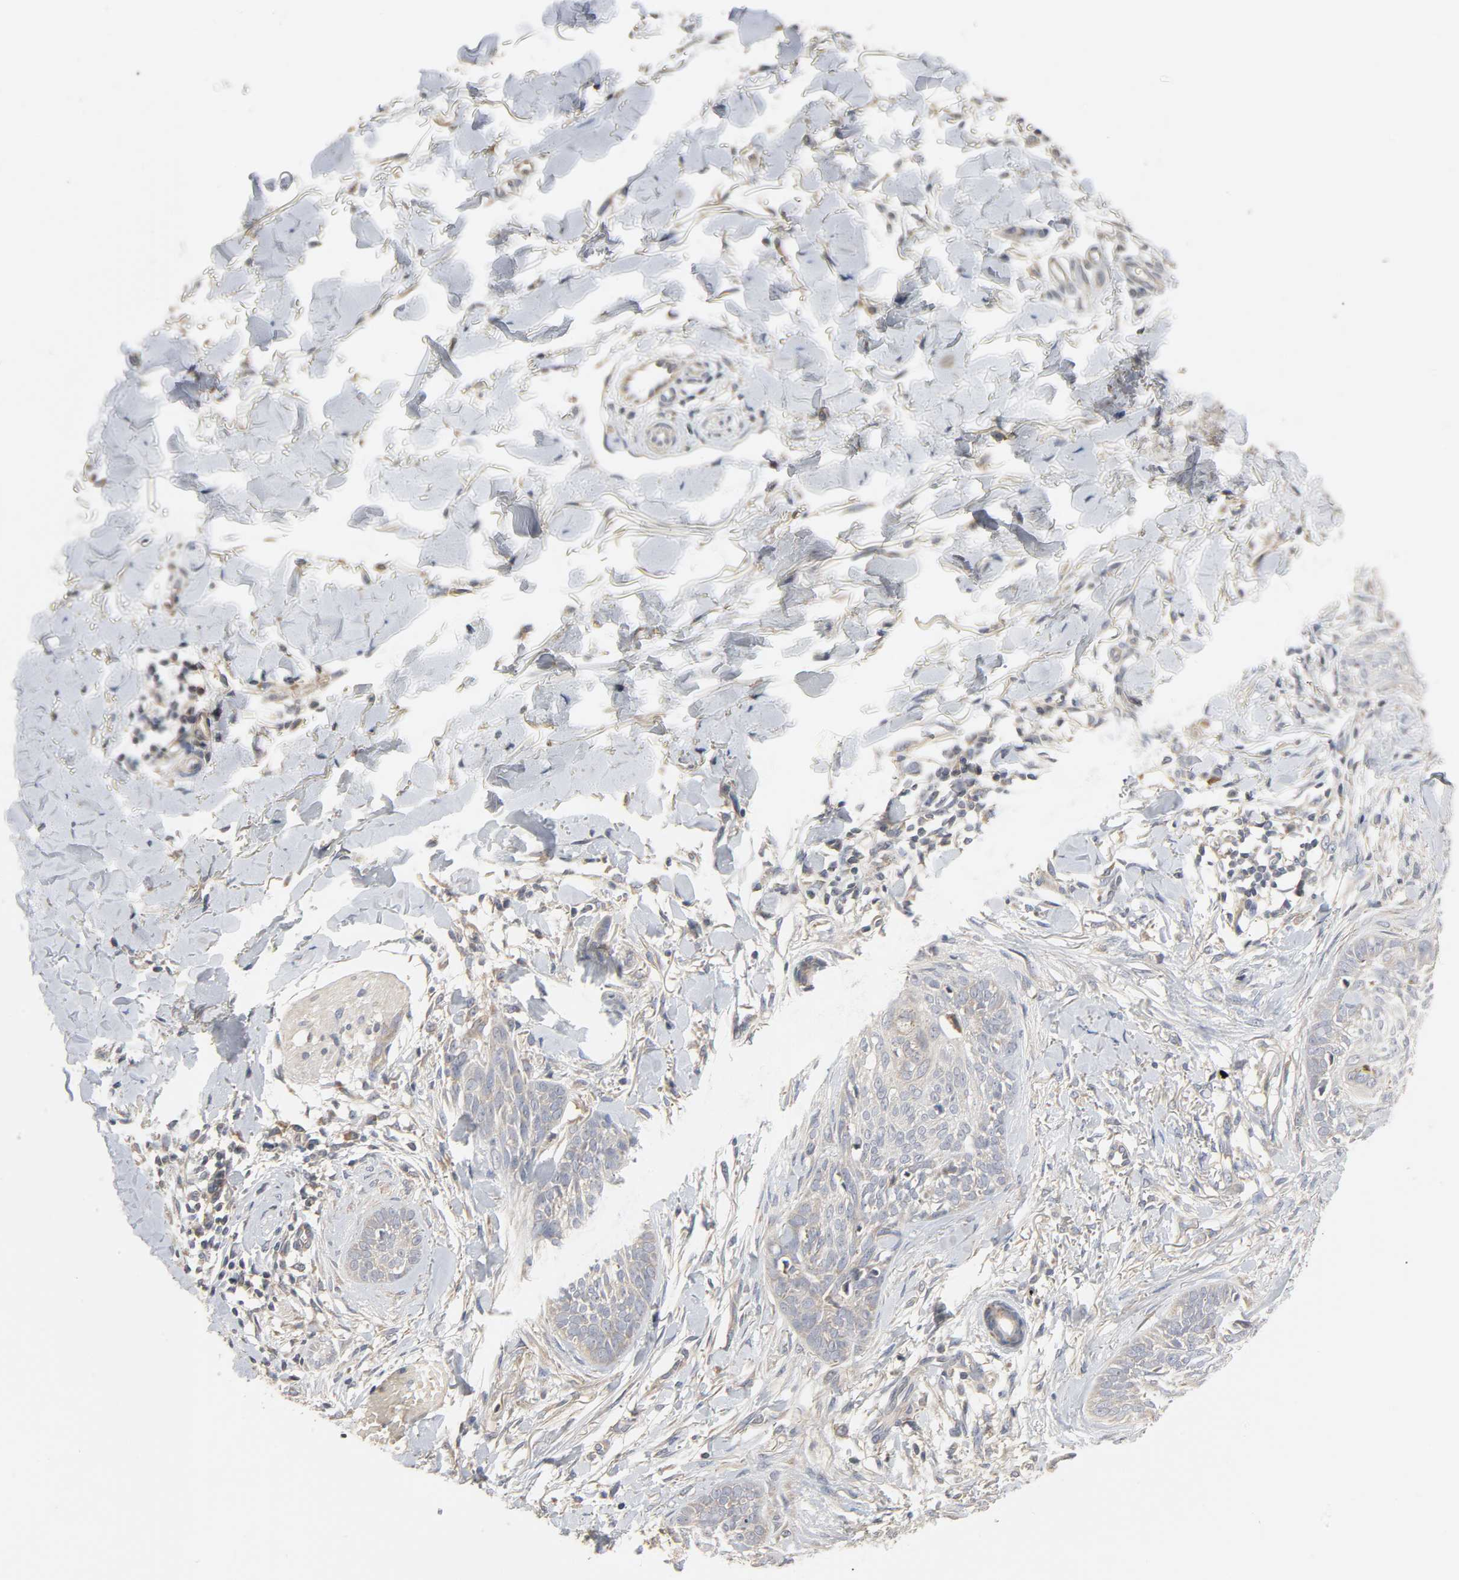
{"staining": {"intensity": "weak", "quantity": "25%-75%", "location": "cytoplasmic/membranous"}, "tissue": "skin cancer", "cell_type": "Tumor cells", "image_type": "cancer", "snomed": [{"axis": "morphology", "description": "Normal tissue, NOS"}, {"axis": "morphology", "description": "Basal cell carcinoma"}, {"axis": "topography", "description": "Skin"}], "caption": "Basal cell carcinoma (skin) tissue exhibits weak cytoplasmic/membranous expression in about 25%-75% of tumor cells", "gene": "CLEC4E", "patient": {"sex": "male", "age": 71}}